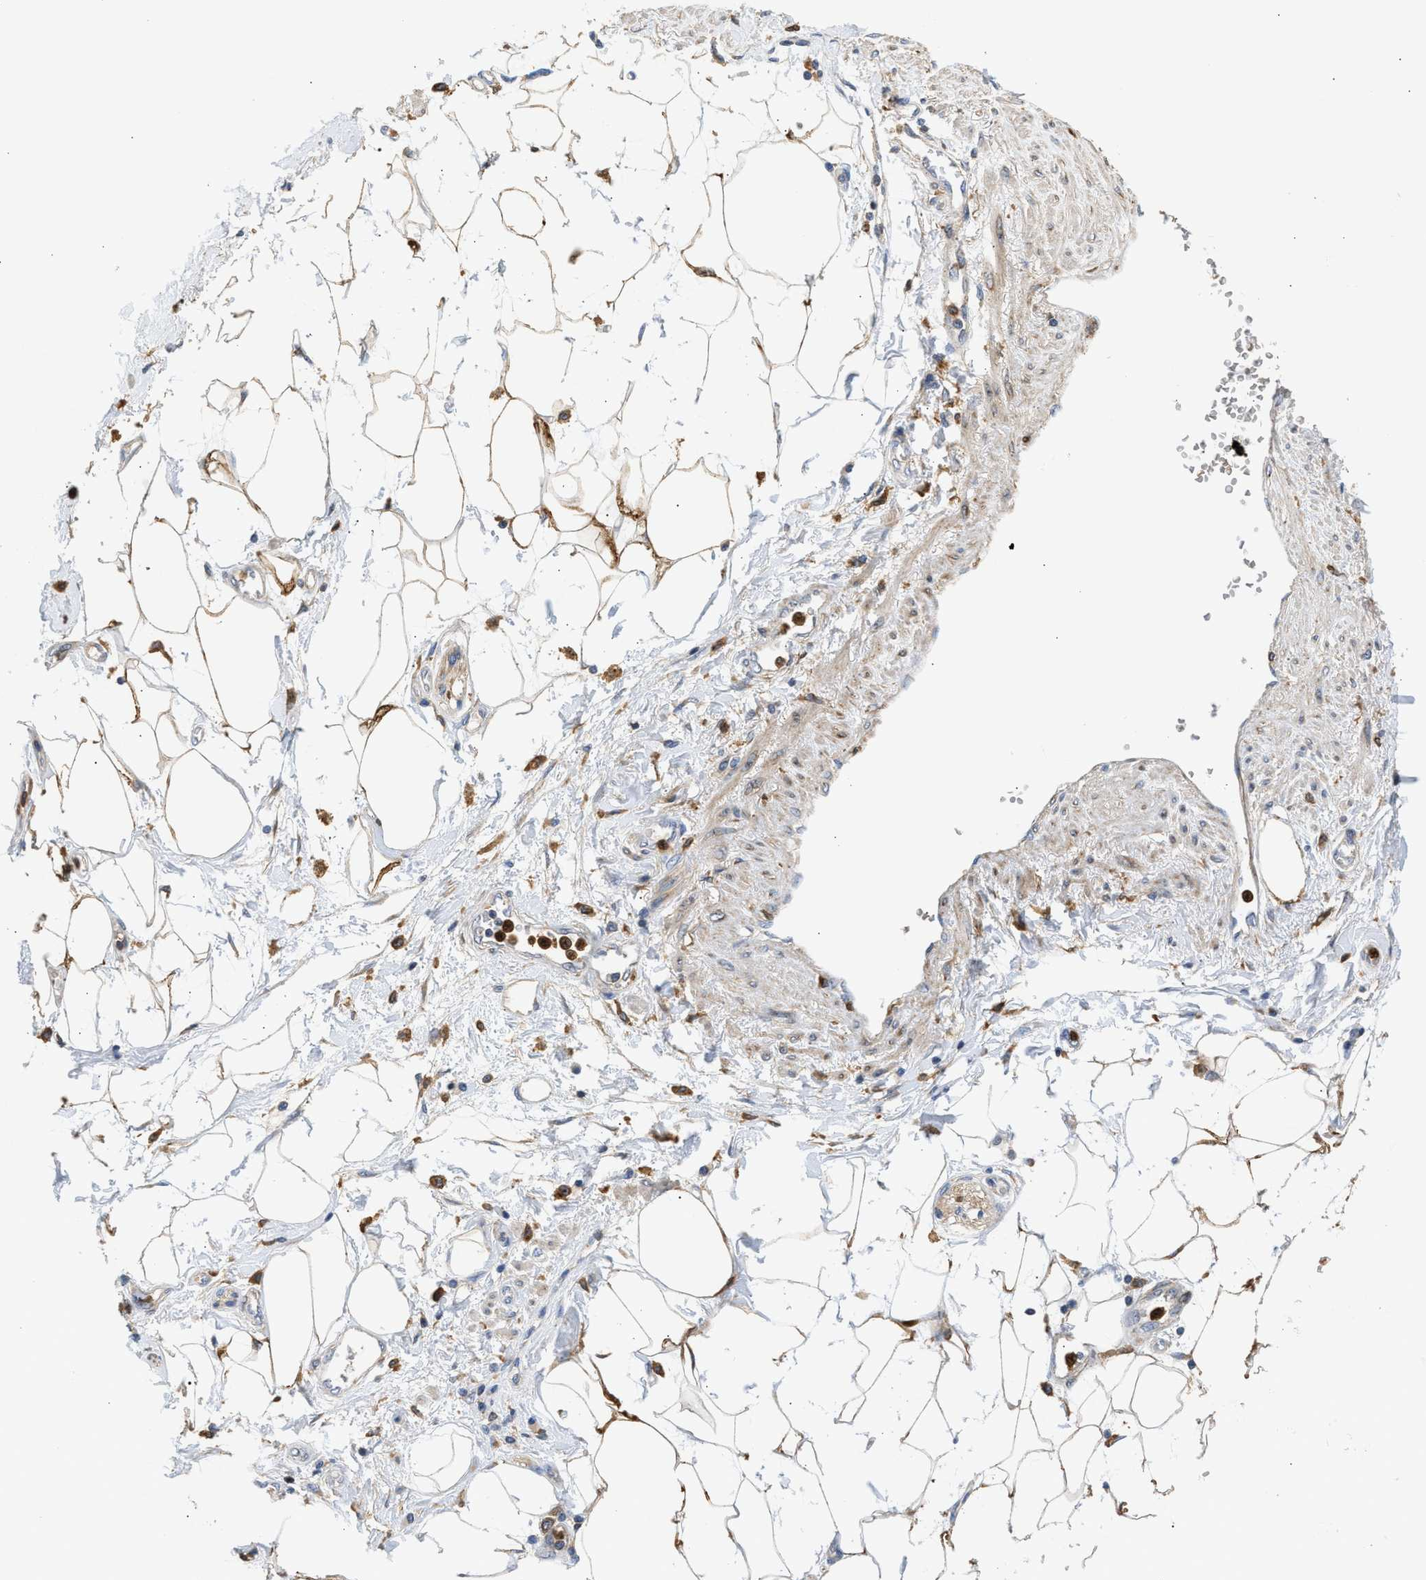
{"staining": {"intensity": "moderate", "quantity": "25%-75%", "location": "cytoplasmic/membranous"}, "tissue": "adipose tissue", "cell_type": "Adipocytes", "image_type": "normal", "snomed": [{"axis": "morphology", "description": "Normal tissue, NOS"}, {"axis": "morphology", "description": "Adenocarcinoma, NOS"}, {"axis": "topography", "description": "Duodenum"}, {"axis": "topography", "description": "Peripheral nerve tissue"}], "caption": "Immunohistochemical staining of normal adipose tissue displays medium levels of moderate cytoplasmic/membranous staining in about 25%-75% of adipocytes.", "gene": "RAB31", "patient": {"sex": "female", "age": 60}}